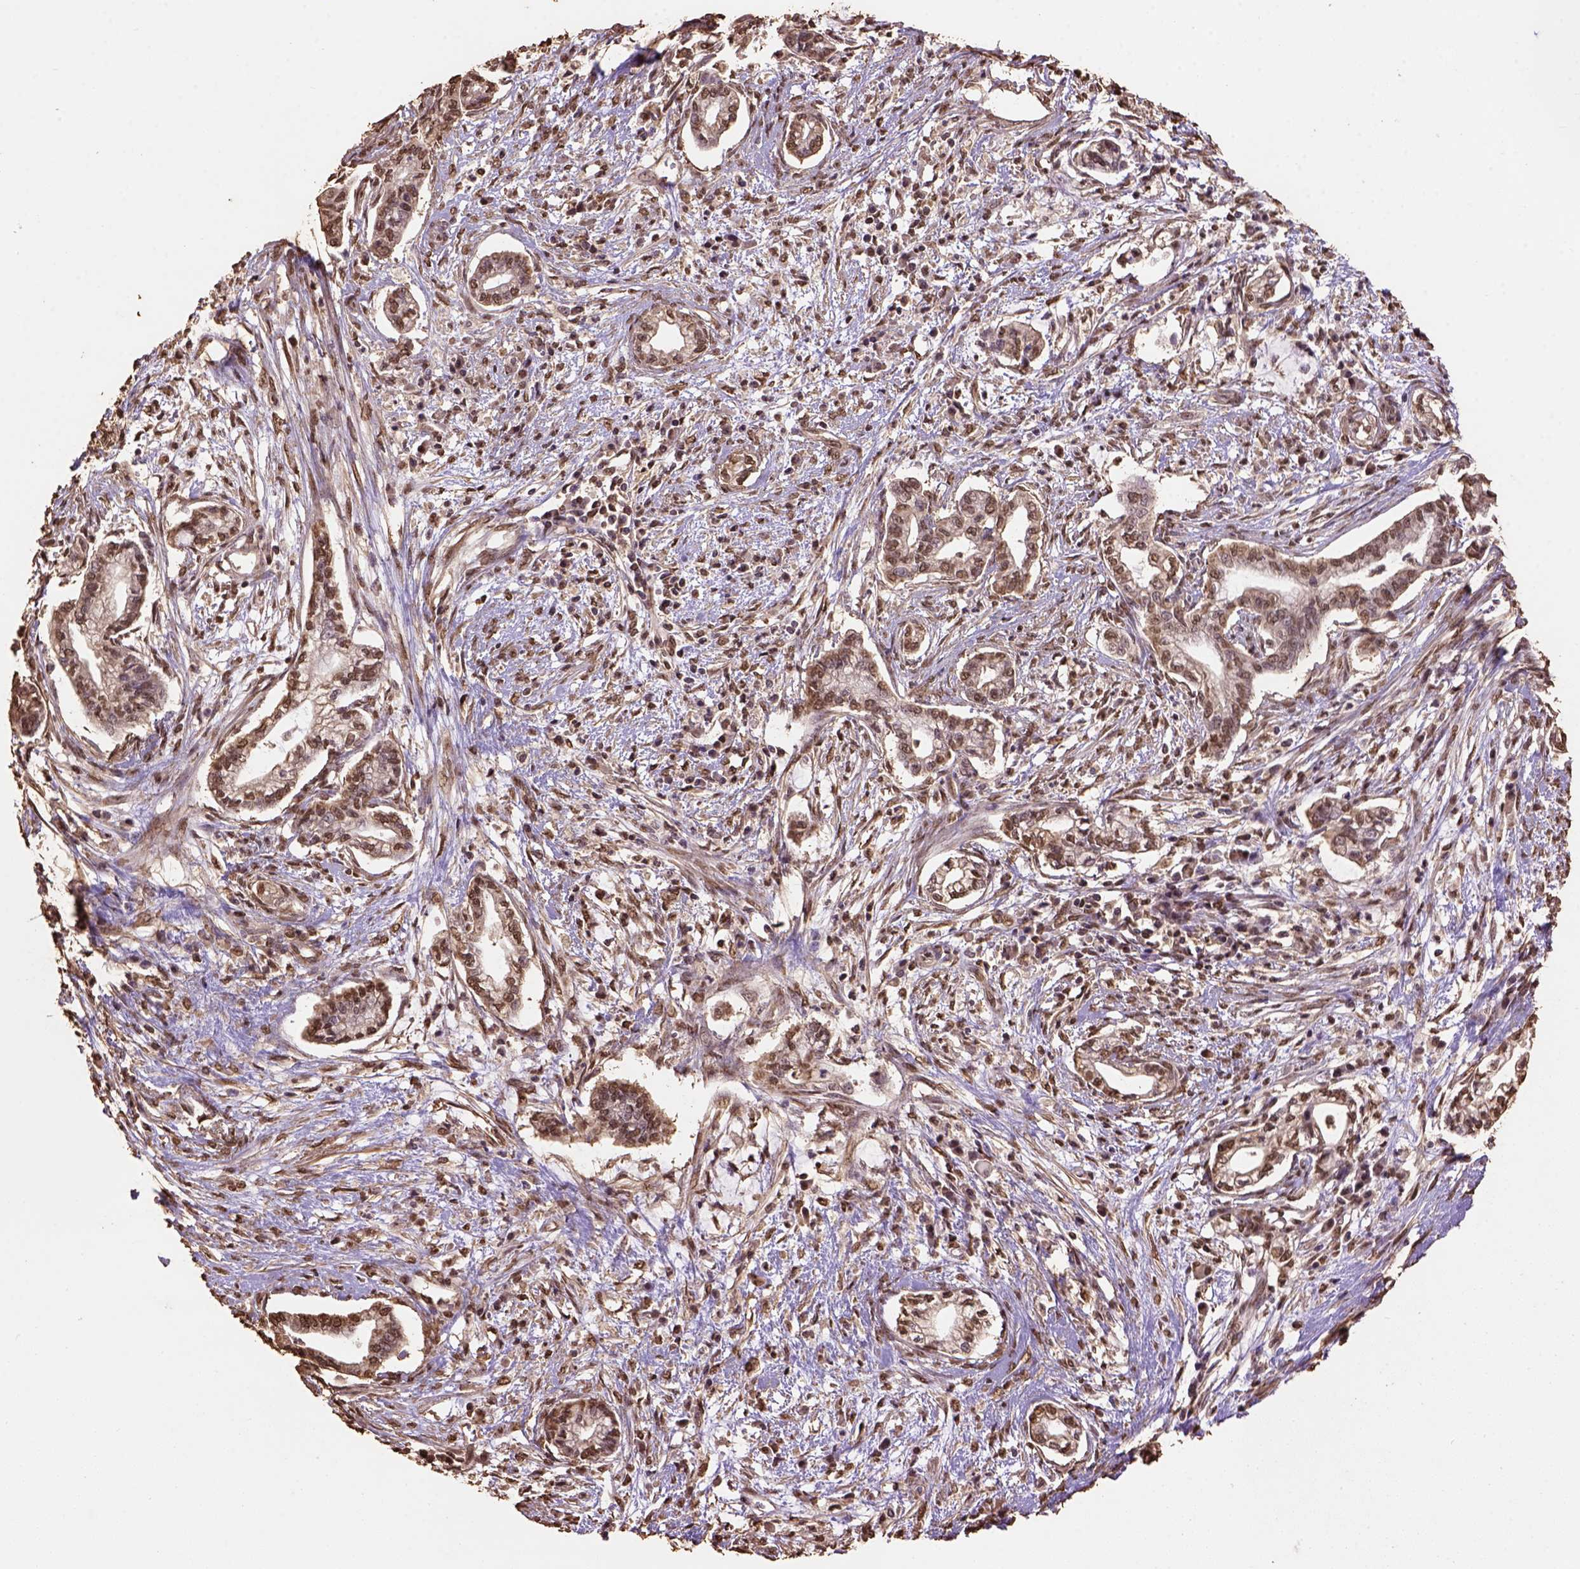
{"staining": {"intensity": "moderate", "quantity": ">75%", "location": "nuclear"}, "tissue": "cervical cancer", "cell_type": "Tumor cells", "image_type": "cancer", "snomed": [{"axis": "morphology", "description": "Adenocarcinoma, NOS"}, {"axis": "topography", "description": "Cervix"}], "caption": "This is an image of immunohistochemistry staining of cervical cancer, which shows moderate positivity in the nuclear of tumor cells.", "gene": "CSTF2T", "patient": {"sex": "female", "age": 62}}